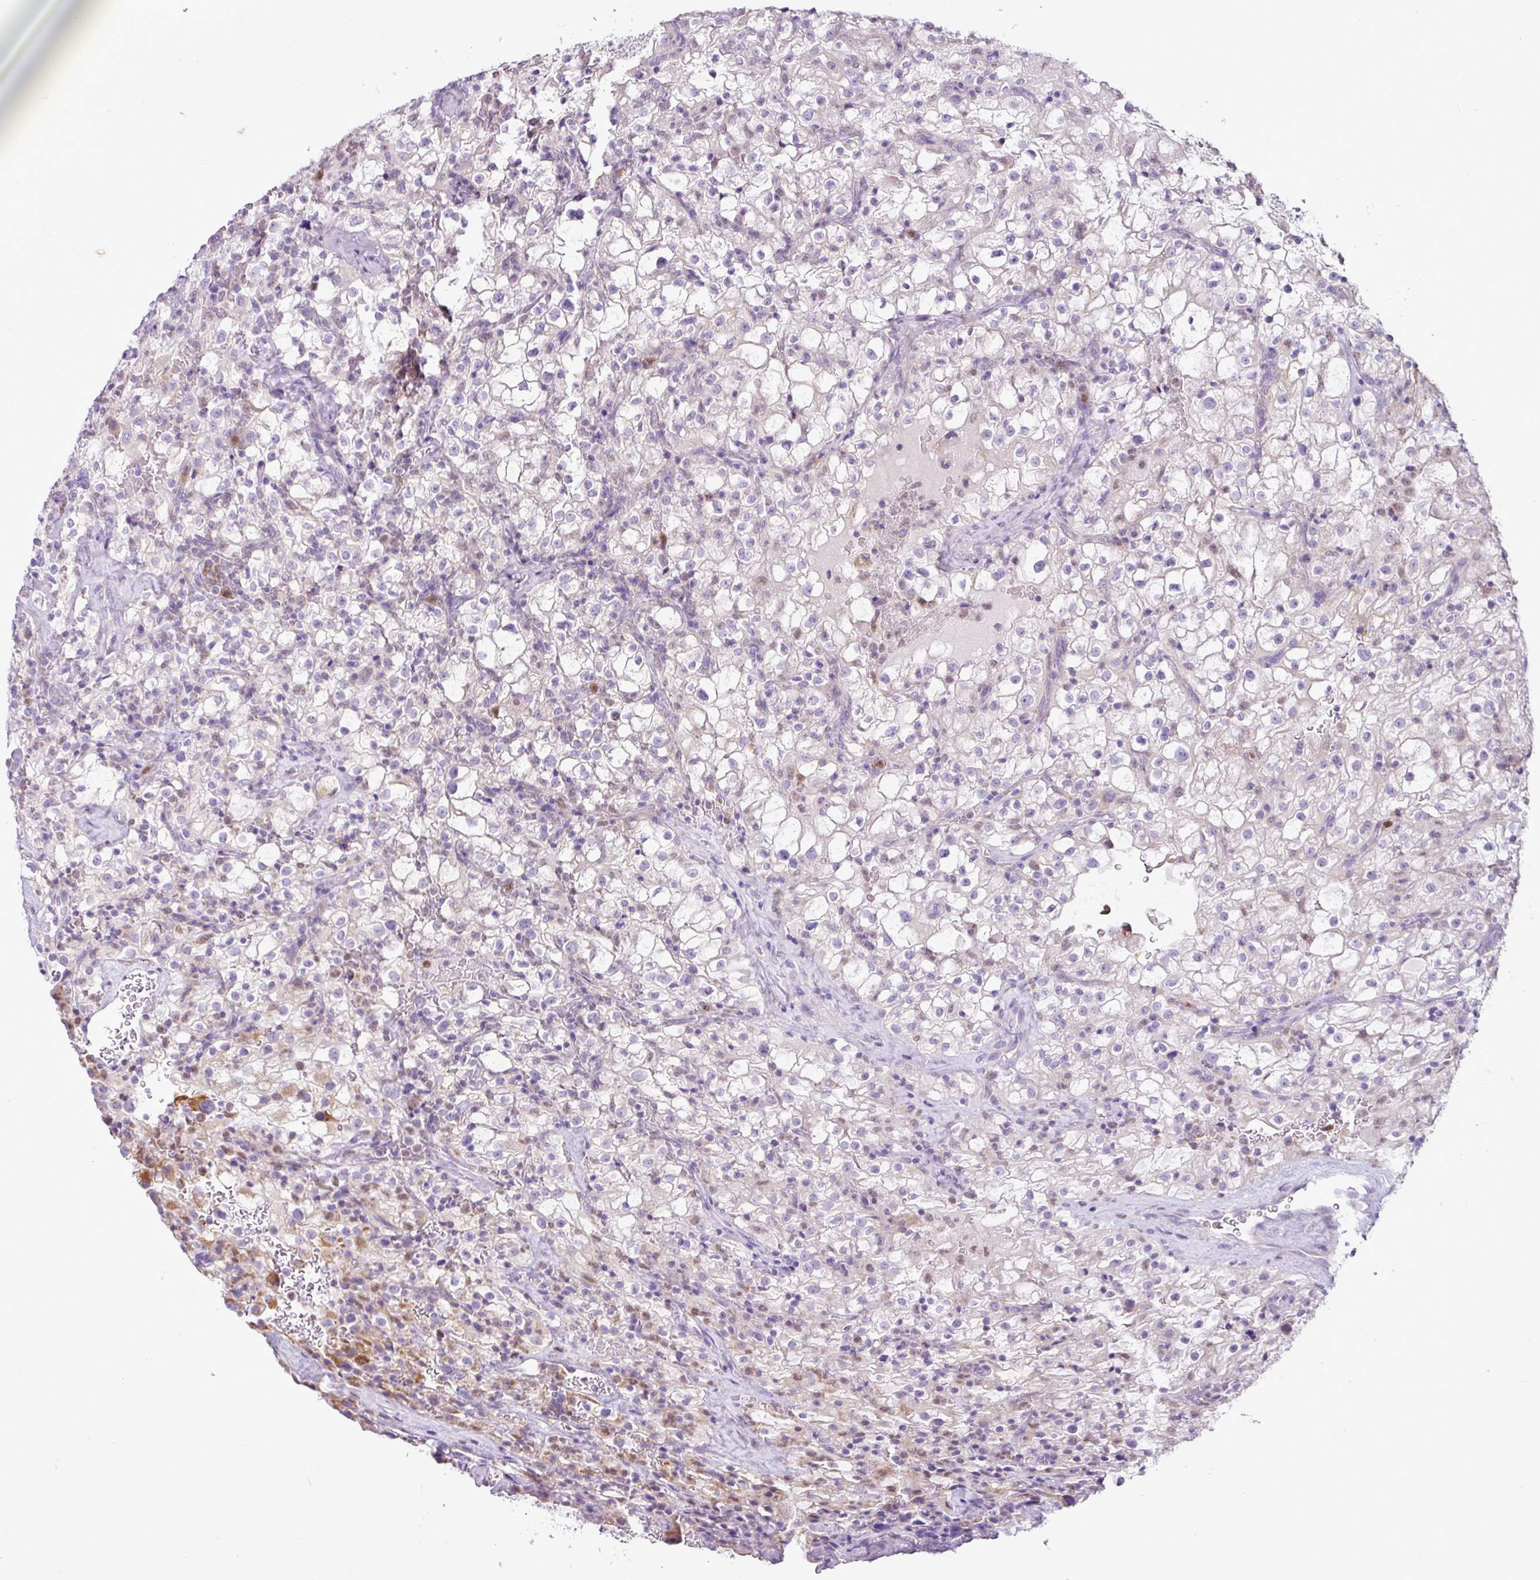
{"staining": {"intensity": "negative", "quantity": "none", "location": "none"}, "tissue": "renal cancer", "cell_type": "Tumor cells", "image_type": "cancer", "snomed": [{"axis": "morphology", "description": "Adenocarcinoma, NOS"}, {"axis": "topography", "description": "Kidney"}], "caption": "Renal cancer (adenocarcinoma) stained for a protein using immunohistochemistry (IHC) shows no expression tumor cells.", "gene": "HMCN2", "patient": {"sex": "female", "age": 74}}